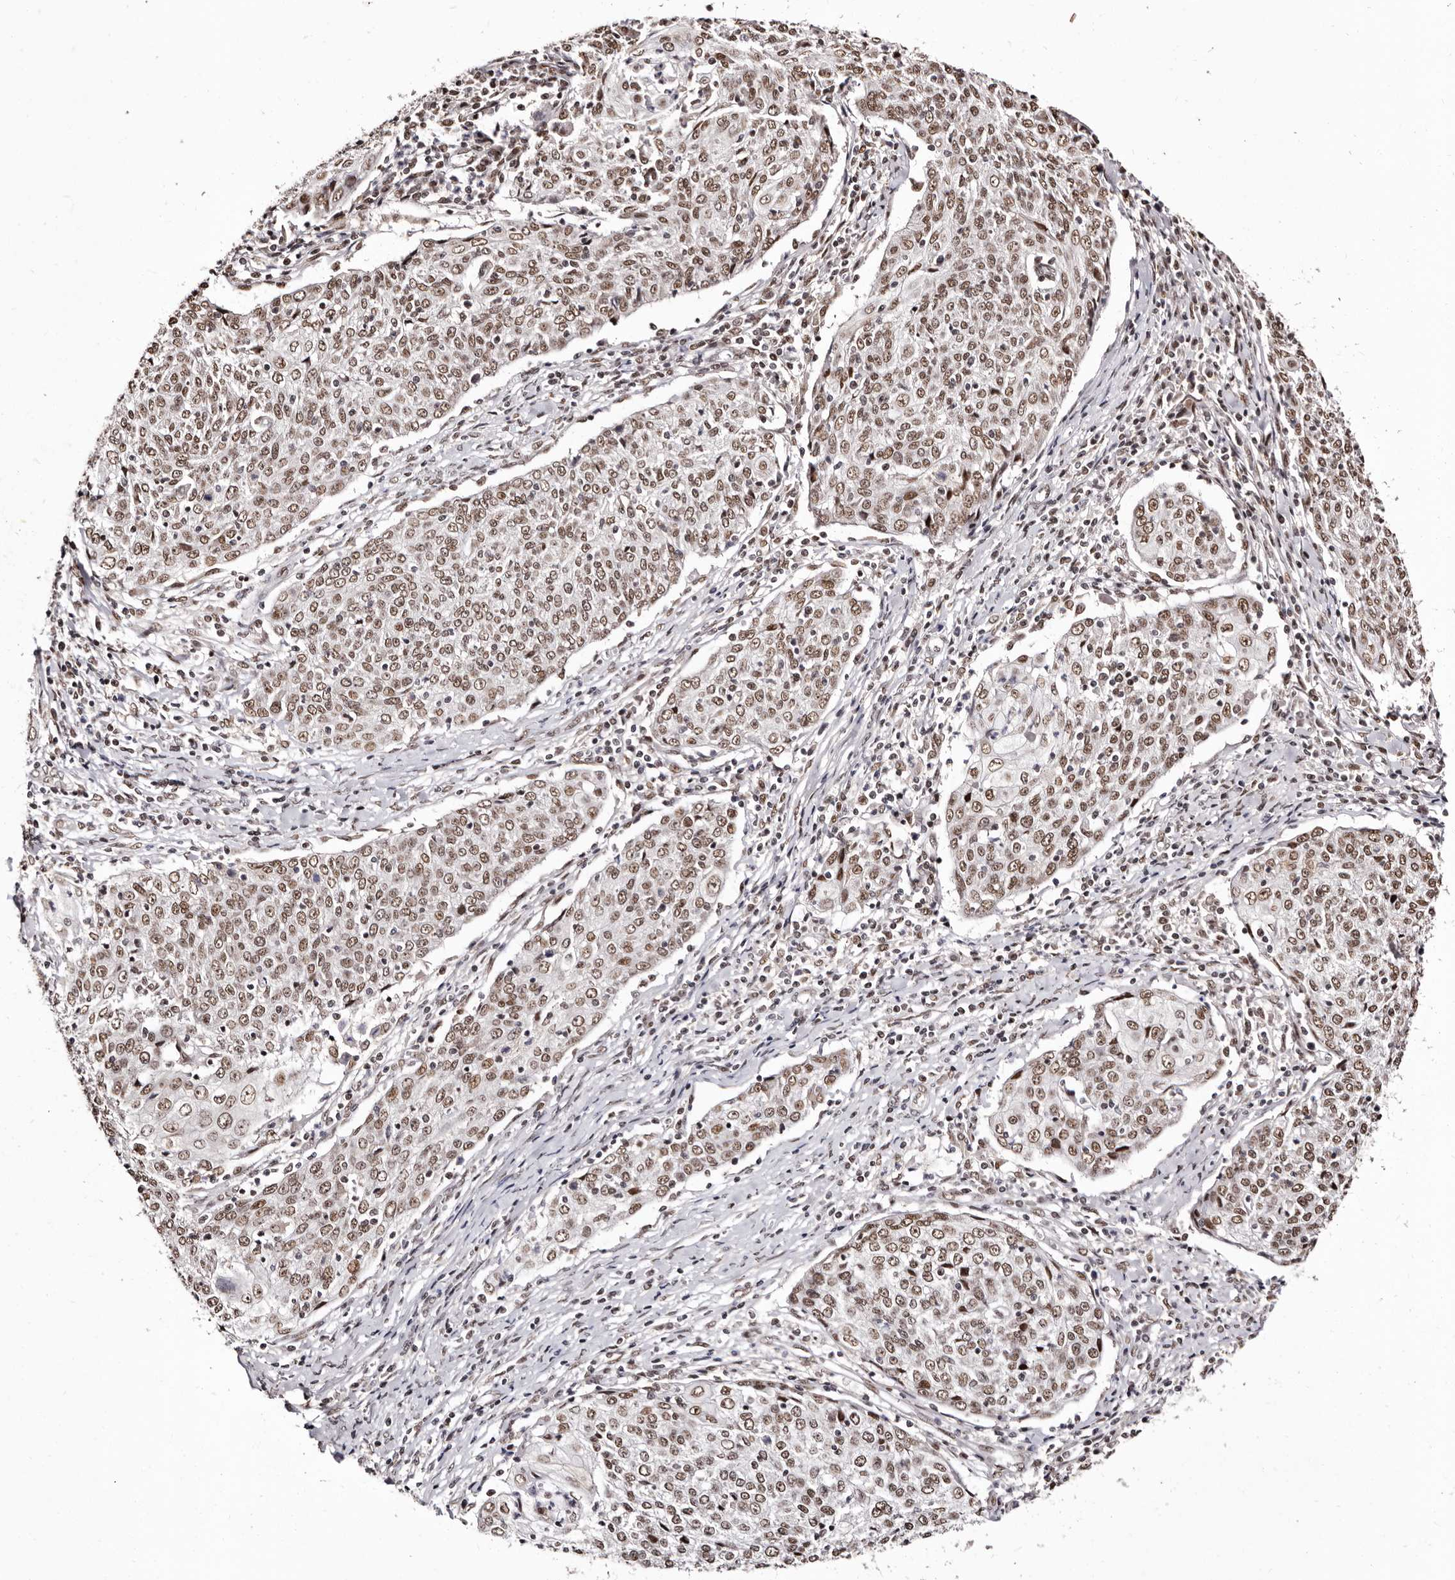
{"staining": {"intensity": "moderate", "quantity": ">75%", "location": "nuclear"}, "tissue": "cervical cancer", "cell_type": "Tumor cells", "image_type": "cancer", "snomed": [{"axis": "morphology", "description": "Squamous cell carcinoma, NOS"}, {"axis": "topography", "description": "Cervix"}], "caption": "Human cervical squamous cell carcinoma stained with a brown dye demonstrates moderate nuclear positive expression in approximately >75% of tumor cells.", "gene": "ANAPC11", "patient": {"sex": "female", "age": 48}}